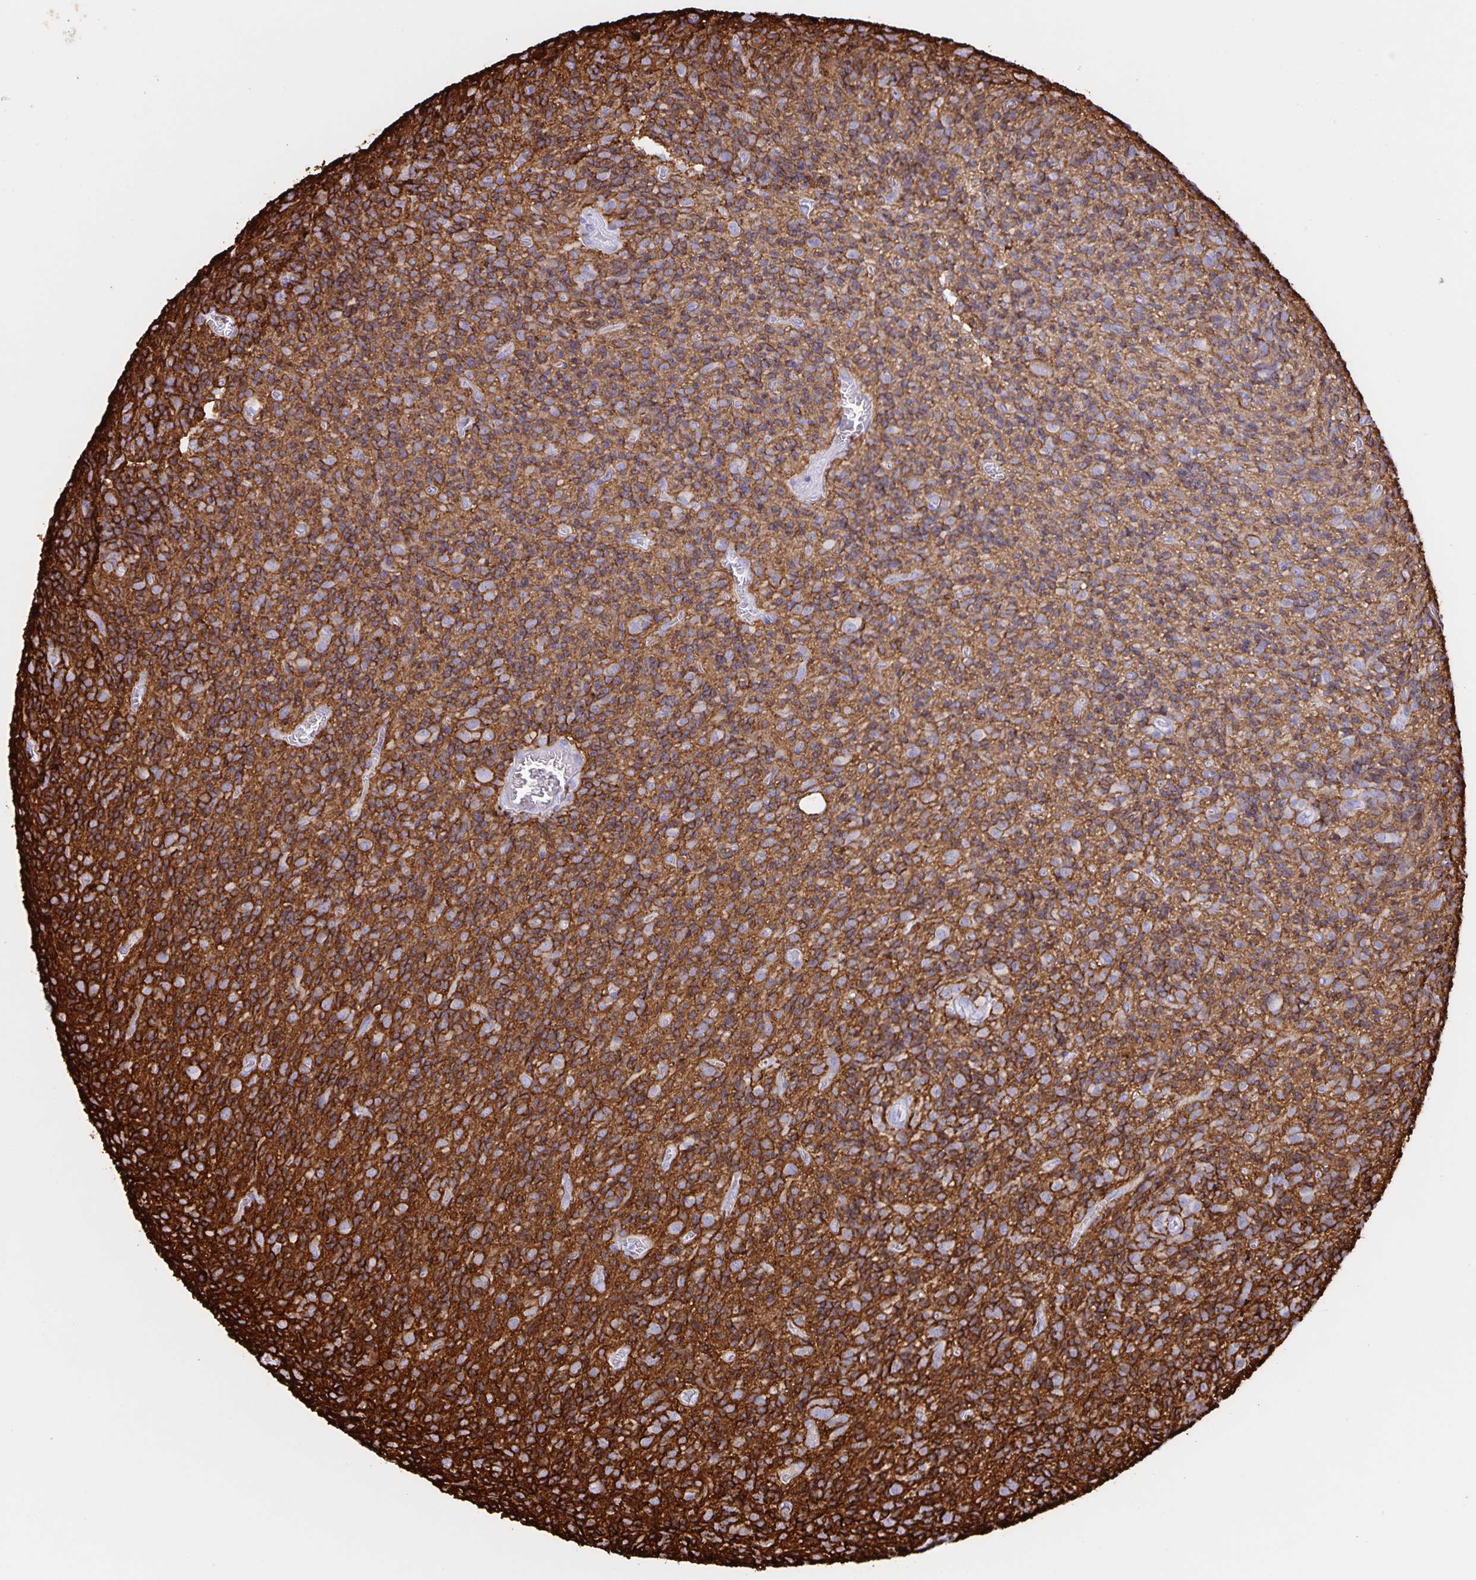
{"staining": {"intensity": "moderate", "quantity": "<25%", "location": "cytoplasmic/membranous"}, "tissue": "glioma", "cell_type": "Tumor cells", "image_type": "cancer", "snomed": [{"axis": "morphology", "description": "Glioma, malignant, High grade"}, {"axis": "topography", "description": "Brain"}], "caption": "An immunohistochemistry (IHC) histopathology image of neoplastic tissue is shown. Protein staining in brown shows moderate cytoplasmic/membranous positivity in glioma within tumor cells.", "gene": "AQP4", "patient": {"sex": "male", "age": 76}}